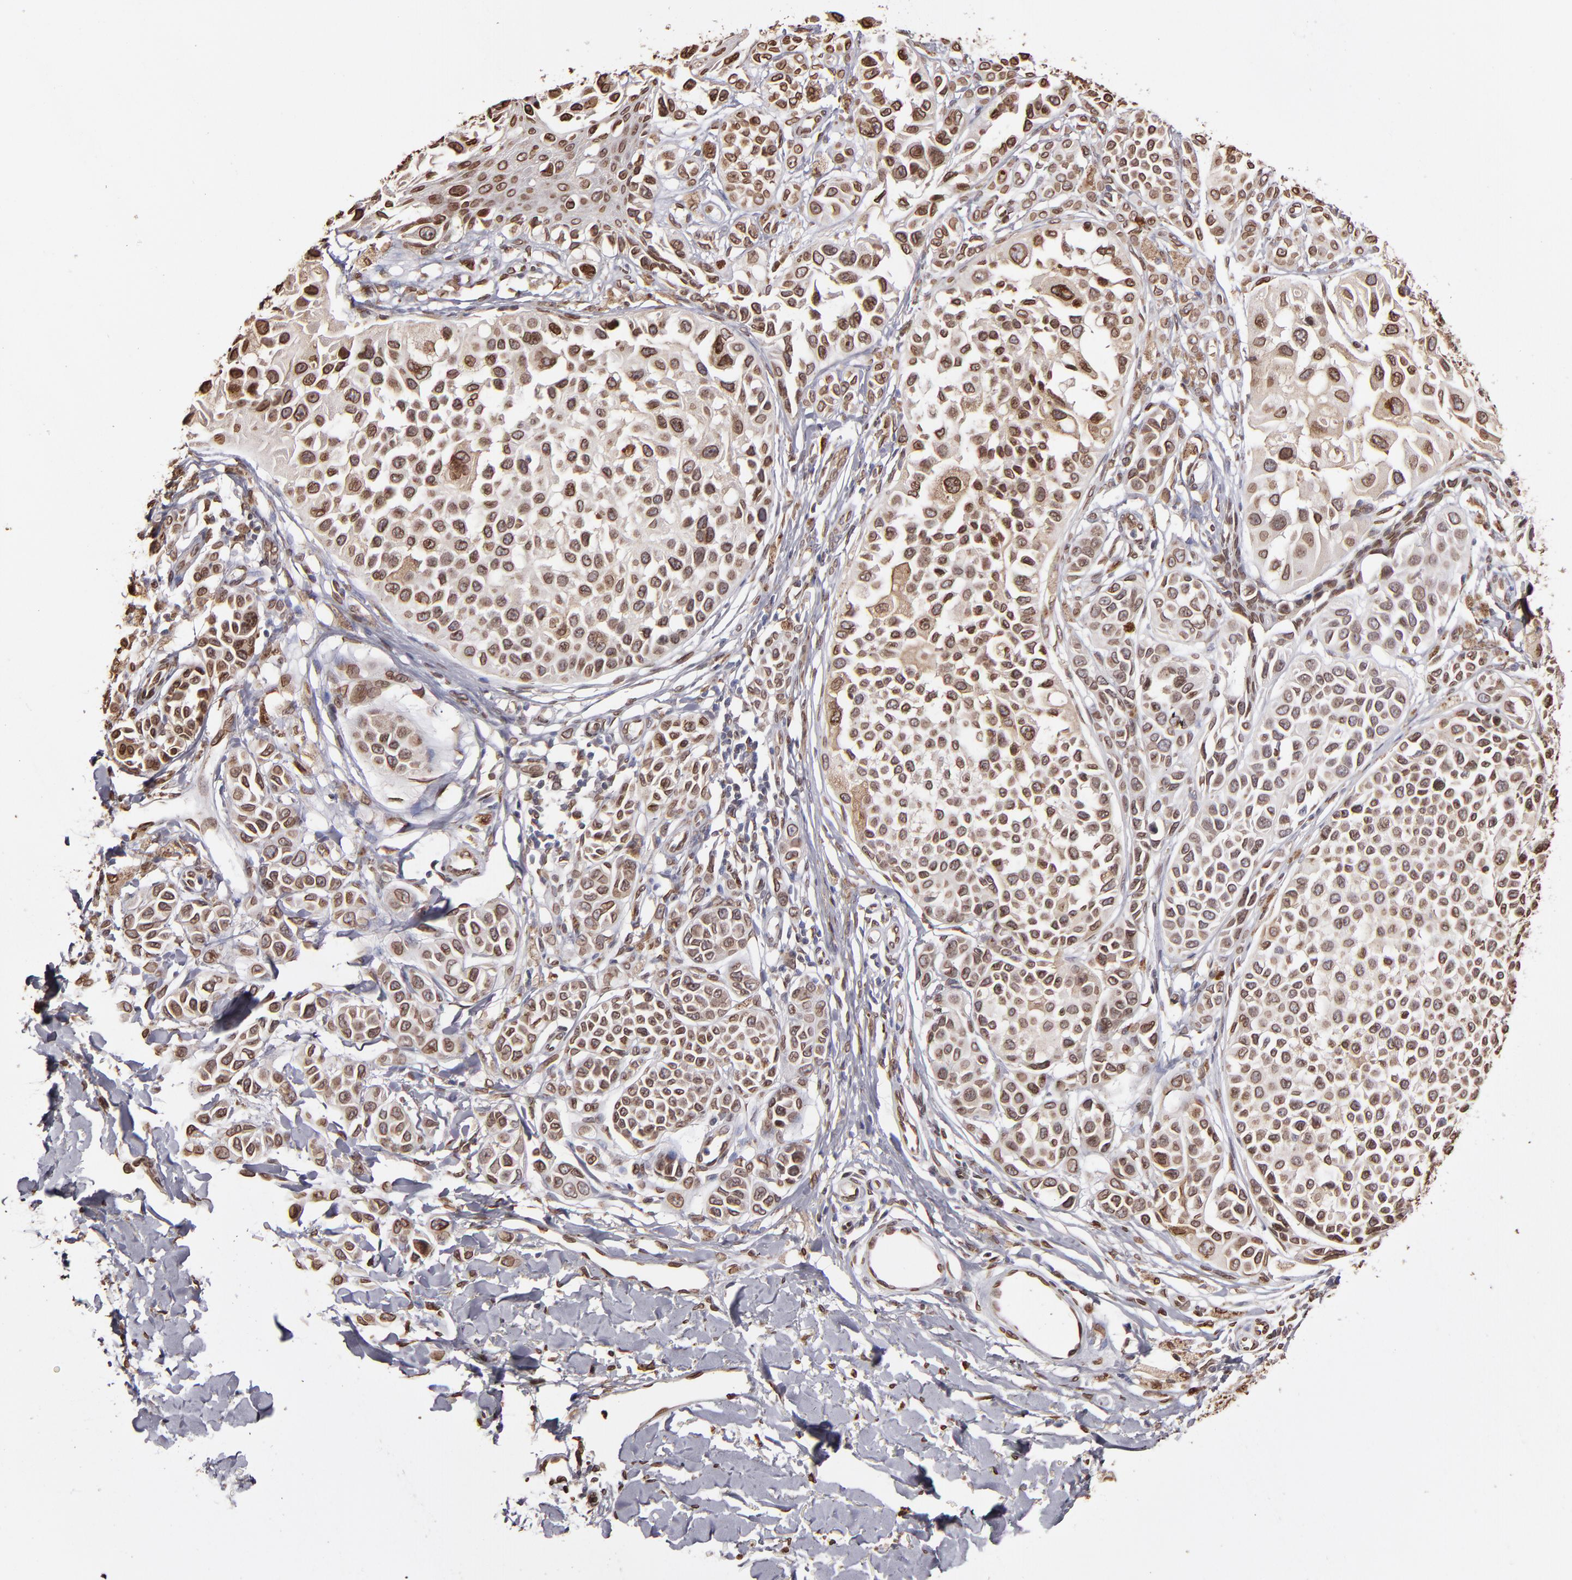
{"staining": {"intensity": "moderate", "quantity": ">75%", "location": "cytoplasmic/membranous,nuclear"}, "tissue": "melanoma", "cell_type": "Tumor cells", "image_type": "cancer", "snomed": [{"axis": "morphology", "description": "Malignant melanoma, NOS"}, {"axis": "topography", "description": "Skin"}], "caption": "Immunohistochemistry (IHC) of melanoma demonstrates medium levels of moderate cytoplasmic/membranous and nuclear positivity in approximately >75% of tumor cells.", "gene": "PUM3", "patient": {"sex": "female", "age": 38}}